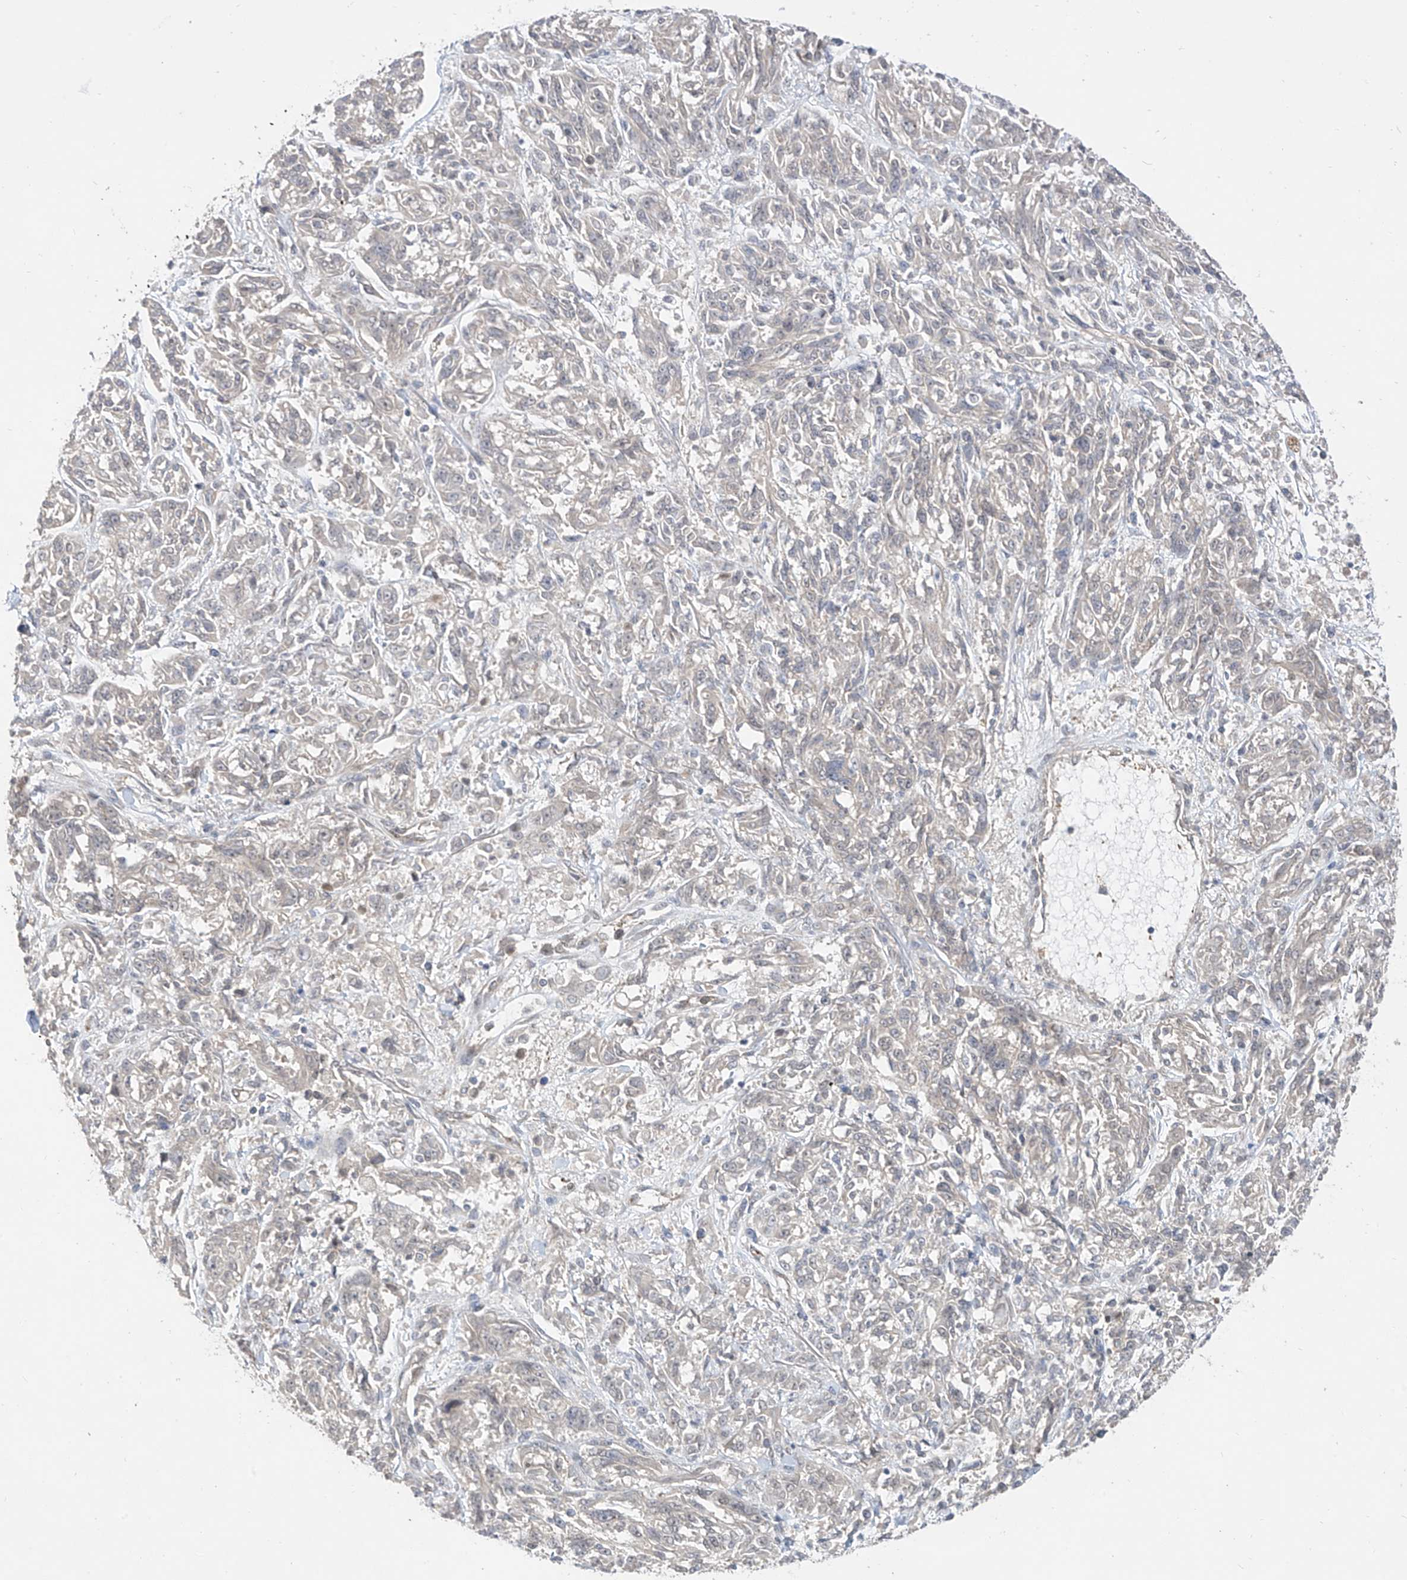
{"staining": {"intensity": "negative", "quantity": "none", "location": "none"}, "tissue": "melanoma", "cell_type": "Tumor cells", "image_type": "cancer", "snomed": [{"axis": "morphology", "description": "Malignant melanoma, NOS"}, {"axis": "topography", "description": "Skin"}], "caption": "Melanoma was stained to show a protein in brown. There is no significant positivity in tumor cells.", "gene": "MRTFA", "patient": {"sex": "male", "age": 53}}